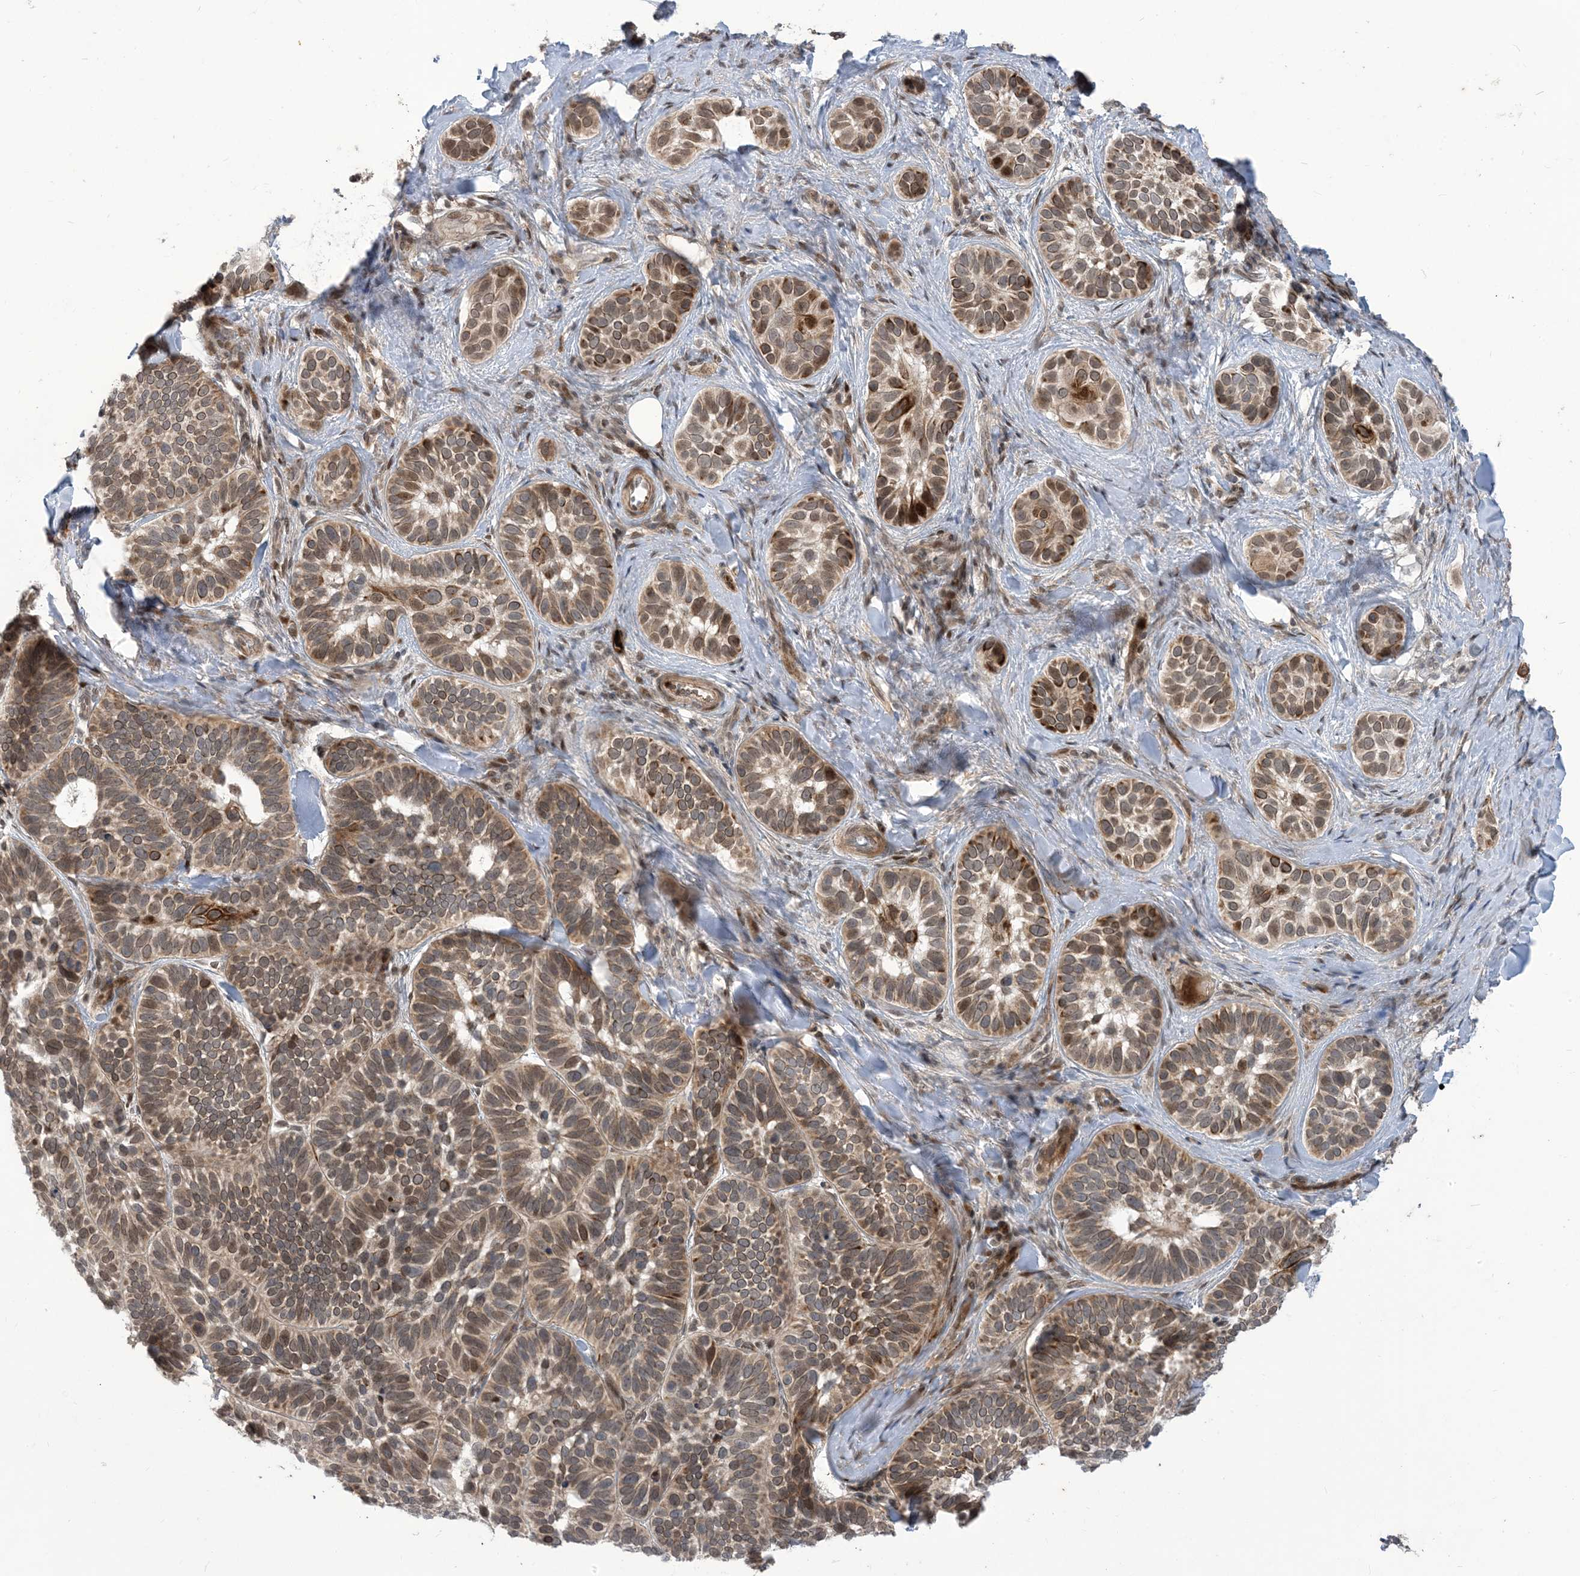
{"staining": {"intensity": "moderate", "quantity": "25%-75%", "location": "cytoplasmic/membranous,nuclear"}, "tissue": "skin cancer", "cell_type": "Tumor cells", "image_type": "cancer", "snomed": [{"axis": "morphology", "description": "Basal cell carcinoma"}, {"axis": "topography", "description": "Skin"}], "caption": "The photomicrograph shows a brown stain indicating the presence of a protein in the cytoplasmic/membranous and nuclear of tumor cells in skin basal cell carcinoma.", "gene": "LAGE3", "patient": {"sex": "male", "age": 62}}